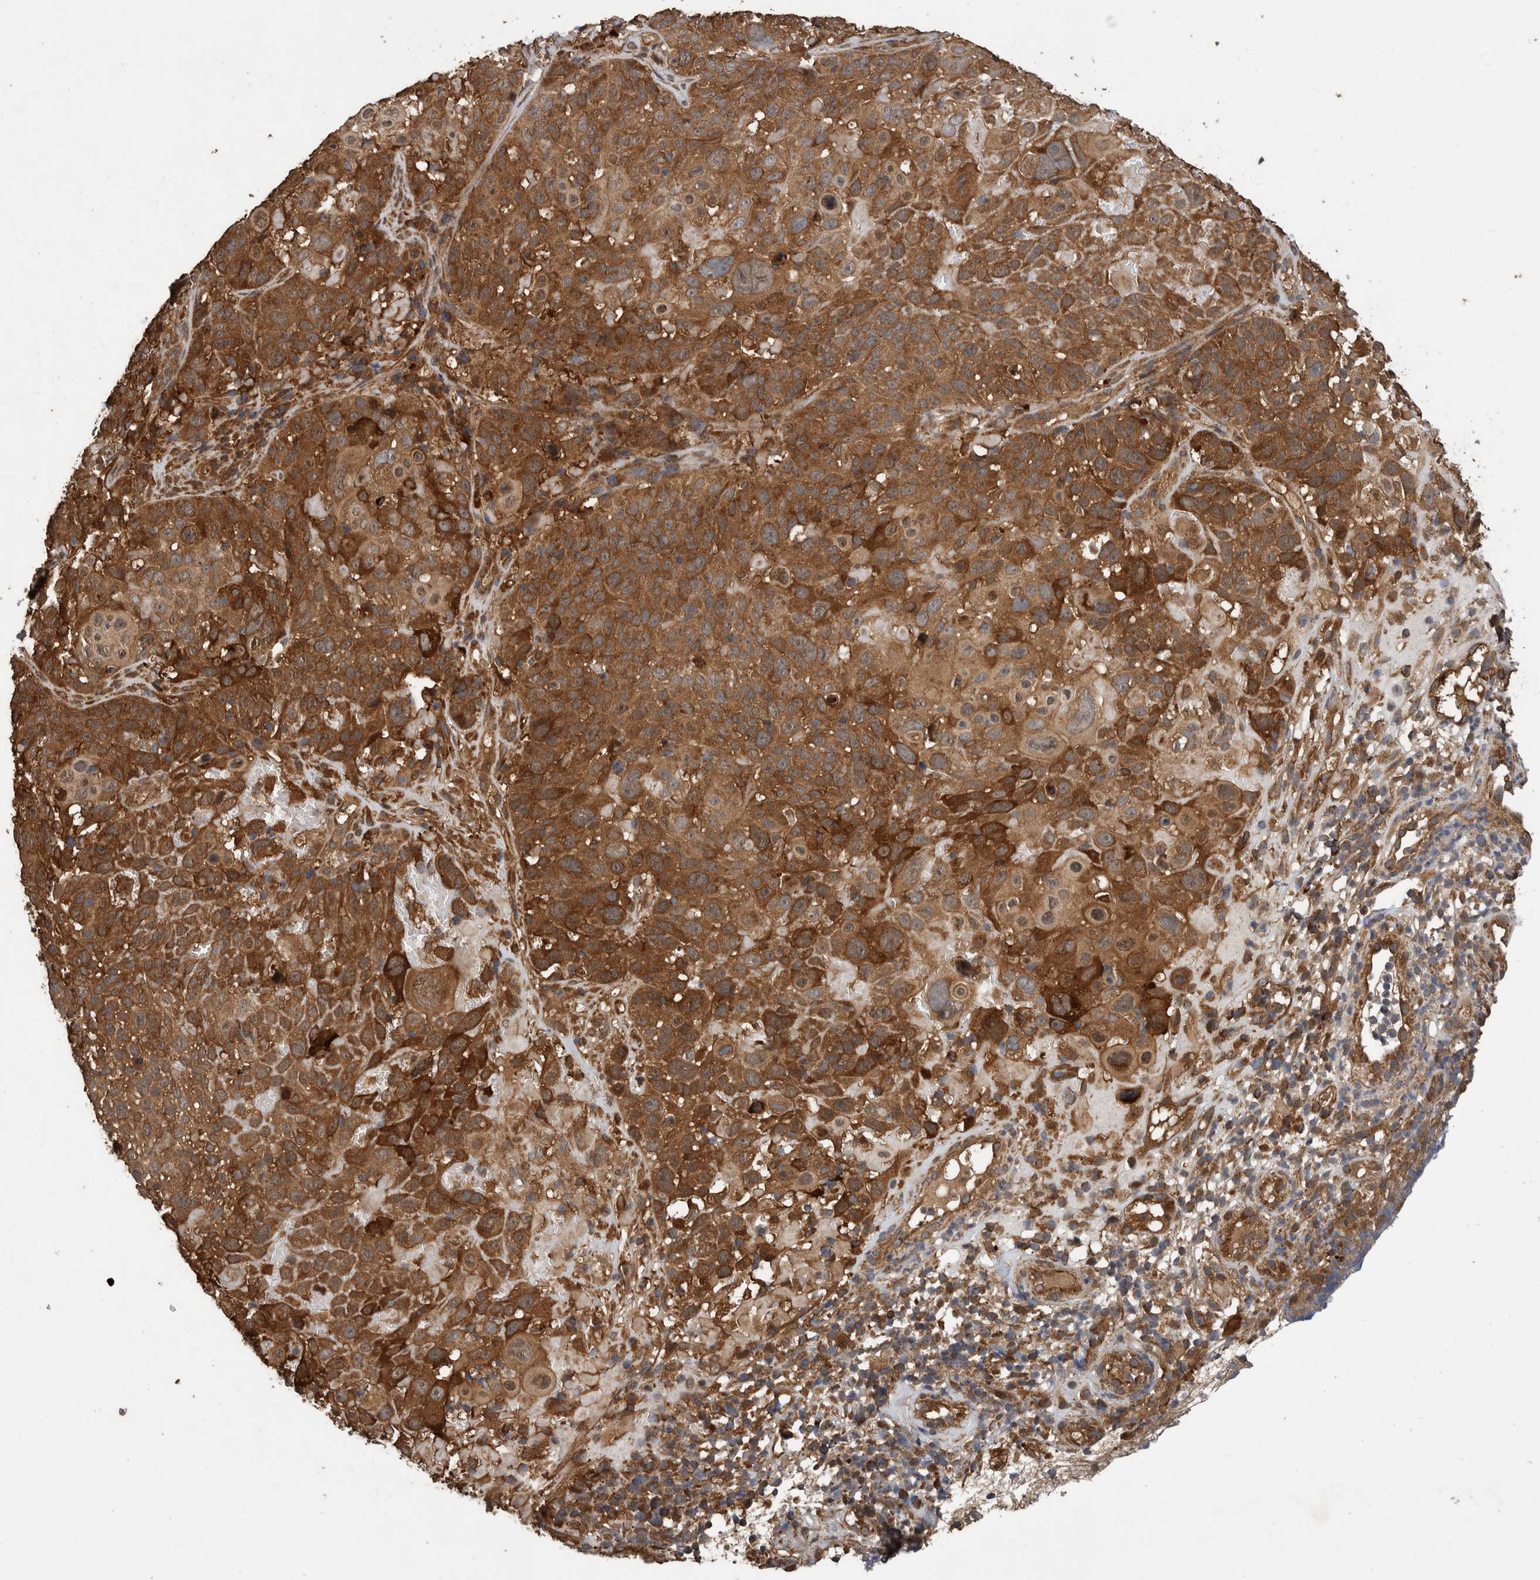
{"staining": {"intensity": "strong", "quantity": ">75%", "location": "cytoplasmic/membranous"}, "tissue": "cervical cancer", "cell_type": "Tumor cells", "image_type": "cancer", "snomed": [{"axis": "morphology", "description": "Squamous cell carcinoma, NOS"}, {"axis": "topography", "description": "Cervix"}], "caption": "Brown immunohistochemical staining in human cervical squamous cell carcinoma reveals strong cytoplasmic/membranous expression in approximately >75% of tumor cells.", "gene": "TRIM16", "patient": {"sex": "female", "age": 74}}